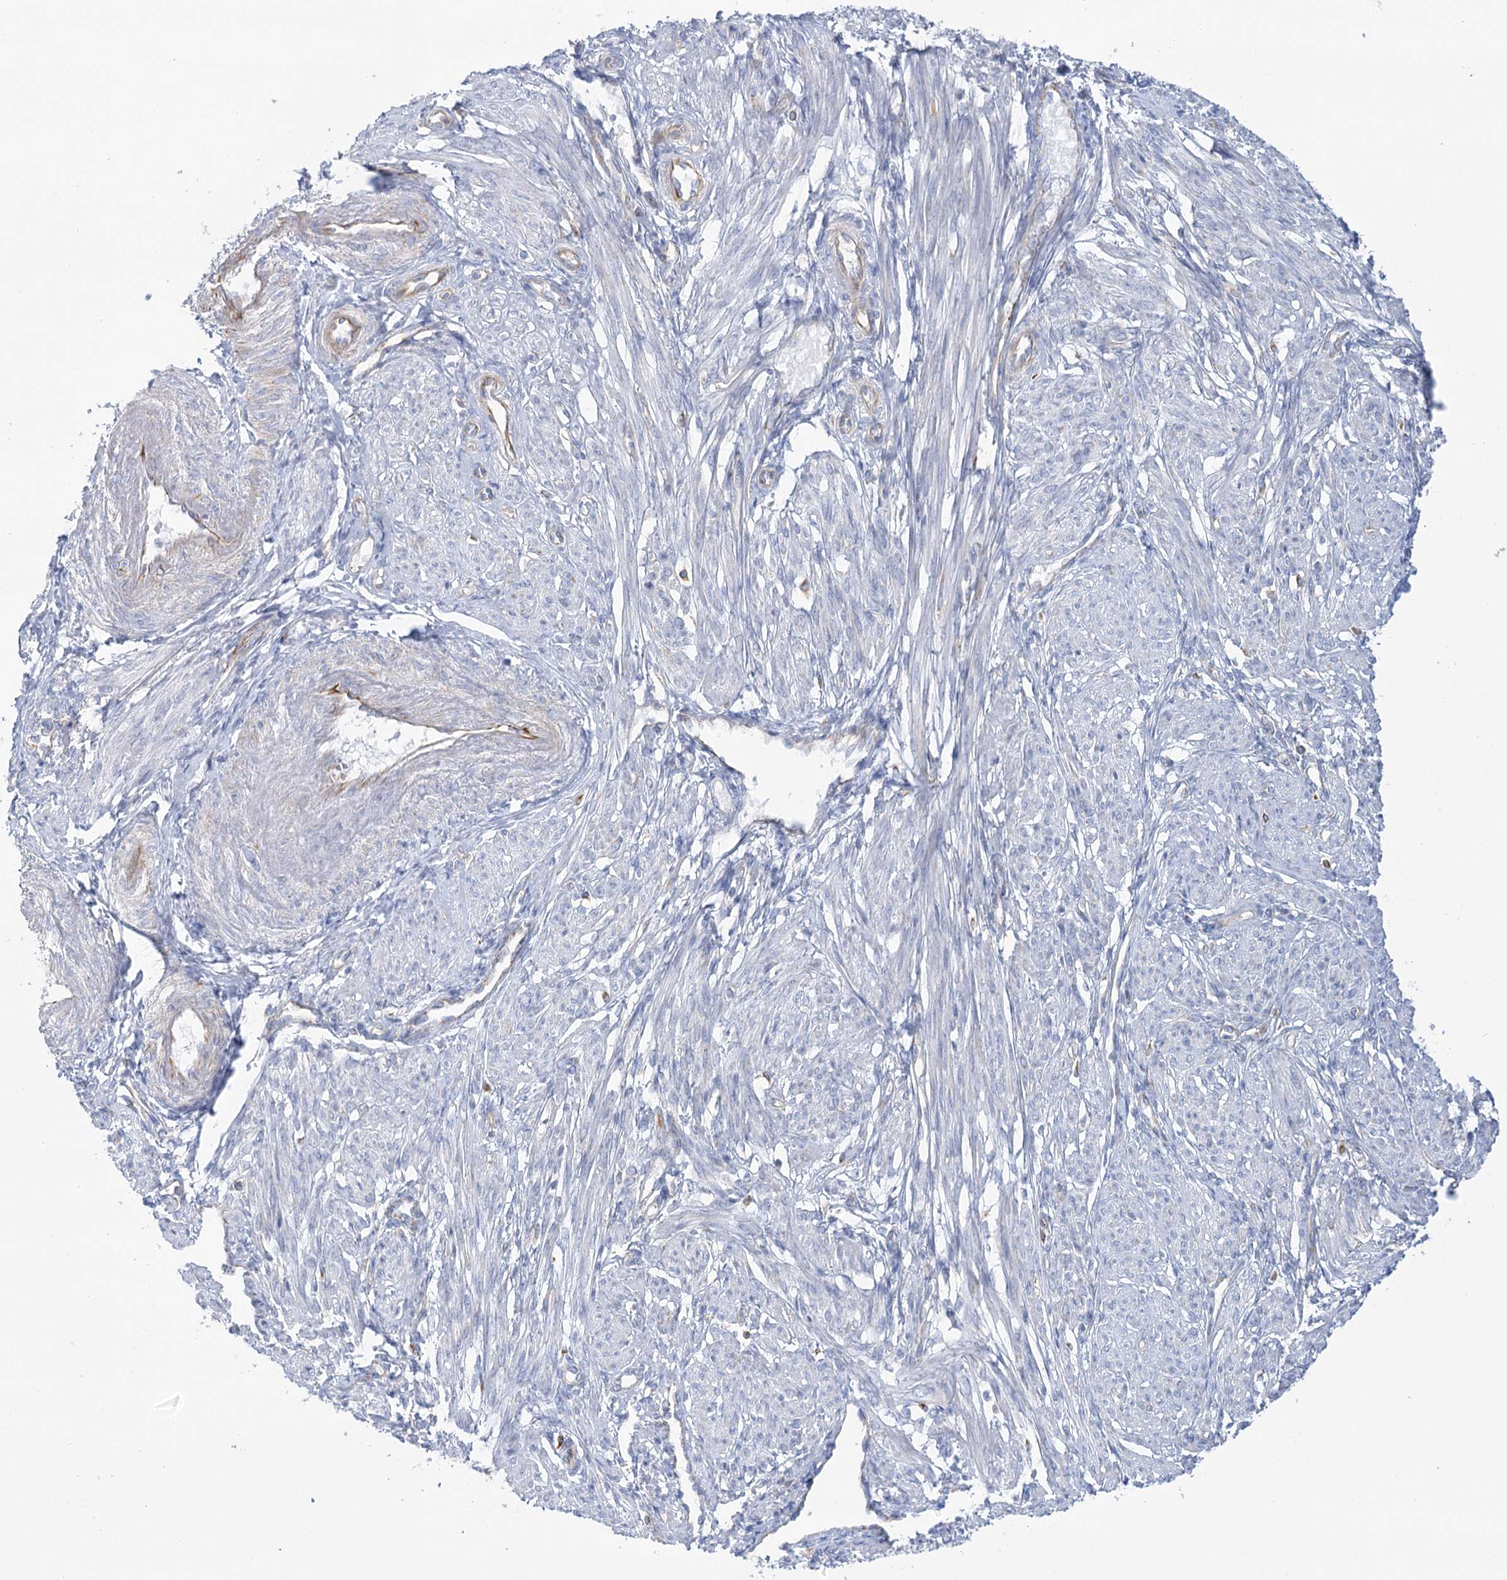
{"staining": {"intensity": "negative", "quantity": "none", "location": "none"}, "tissue": "smooth muscle", "cell_type": "Smooth muscle cells", "image_type": "normal", "snomed": [{"axis": "morphology", "description": "Normal tissue, NOS"}, {"axis": "topography", "description": "Smooth muscle"}], "caption": "Smooth muscle was stained to show a protein in brown. There is no significant staining in smooth muscle cells. The staining is performed using DAB (3,3'-diaminobenzidine) brown chromogen with nuclei counter-stained in using hematoxylin.", "gene": "DHTKD1", "patient": {"sex": "female", "age": 39}}